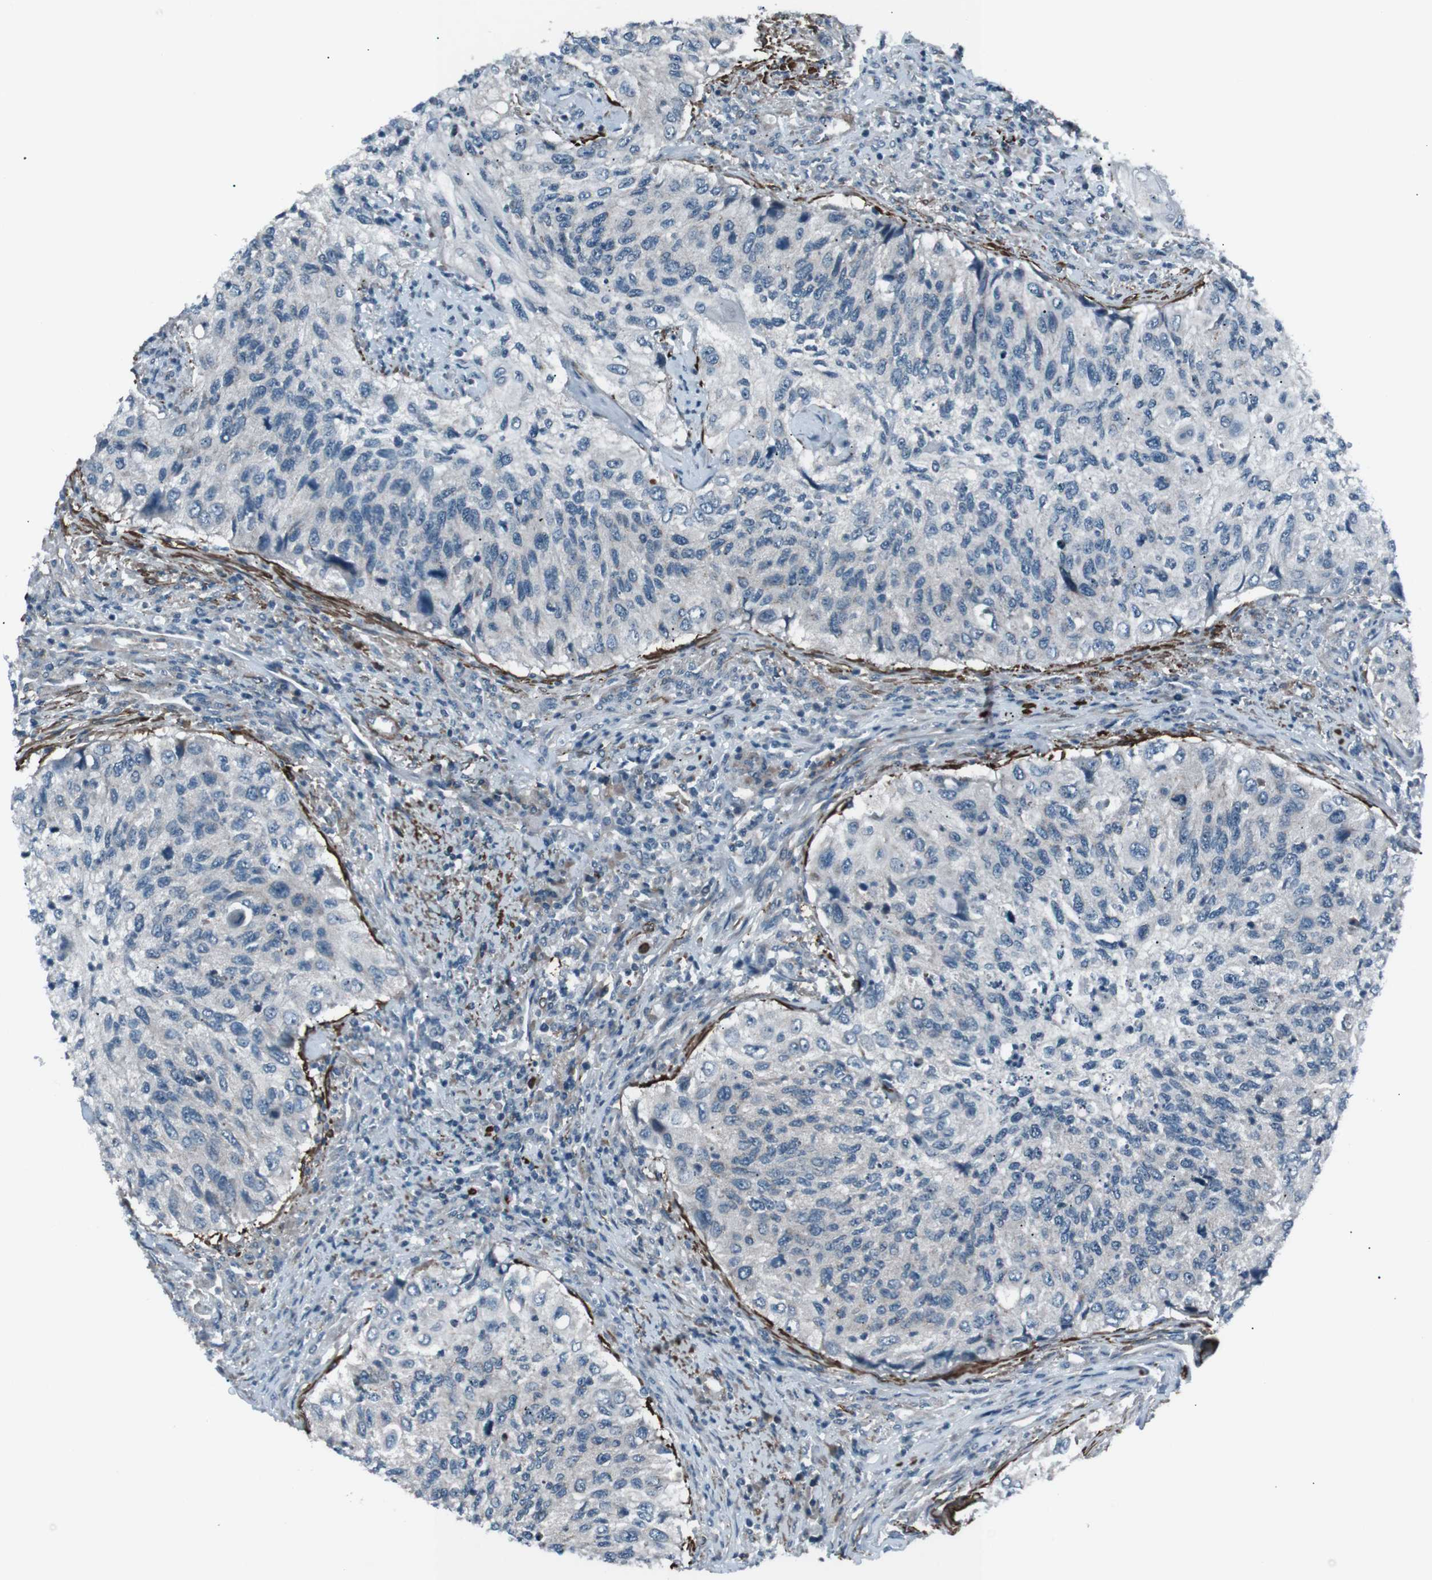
{"staining": {"intensity": "negative", "quantity": "none", "location": "none"}, "tissue": "urothelial cancer", "cell_type": "Tumor cells", "image_type": "cancer", "snomed": [{"axis": "morphology", "description": "Urothelial carcinoma, High grade"}, {"axis": "topography", "description": "Urinary bladder"}], "caption": "Immunohistochemistry photomicrograph of urothelial cancer stained for a protein (brown), which demonstrates no expression in tumor cells. The staining was performed using DAB to visualize the protein expression in brown, while the nuclei were stained in blue with hematoxylin (Magnification: 20x).", "gene": "PDLIM5", "patient": {"sex": "female", "age": 60}}